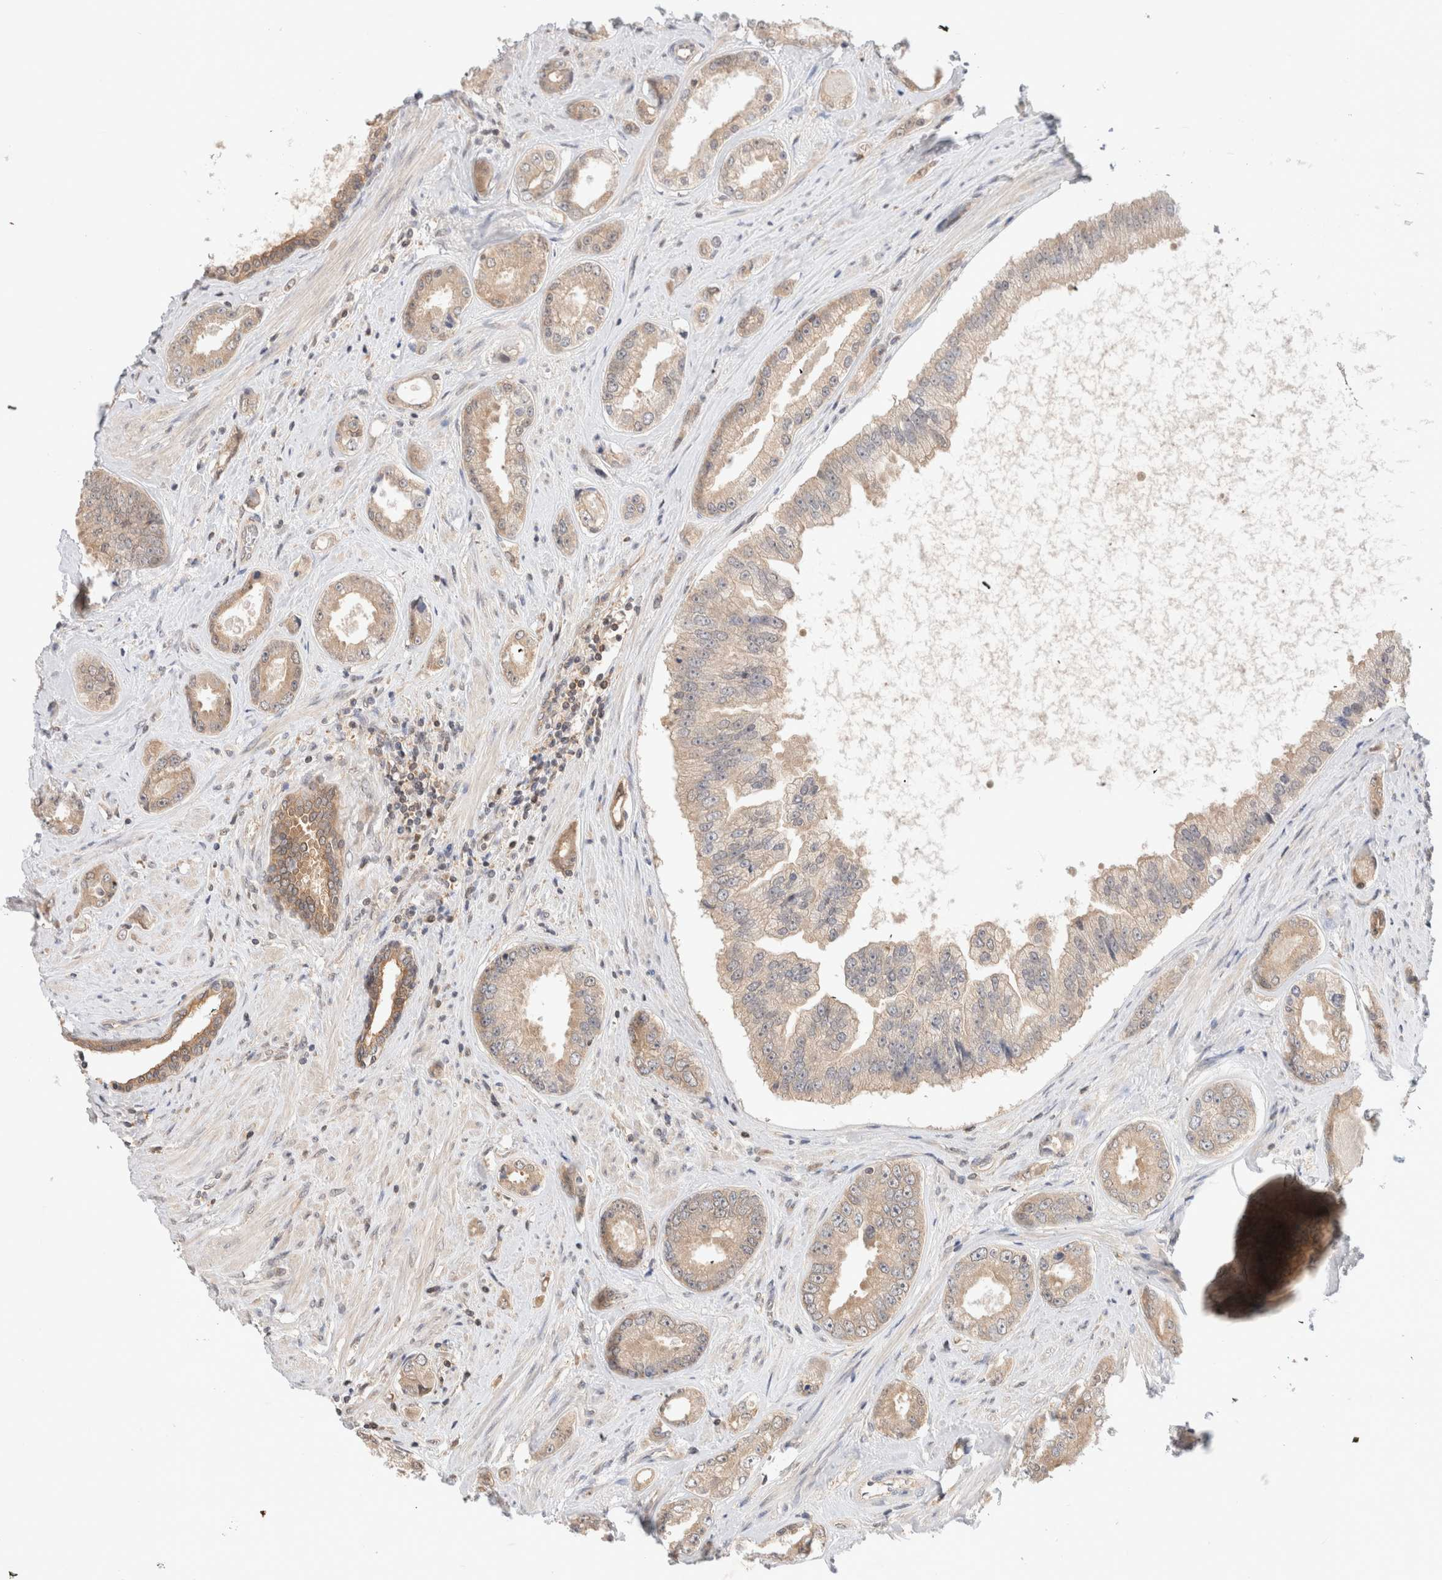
{"staining": {"intensity": "weak", "quantity": ">75%", "location": "cytoplasmic/membranous"}, "tissue": "prostate cancer", "cell_type": "Tumor cells", "image_type": "cancer", "snomed": [{"axis": "morphology", "description": "Adenocarcinoma, High grade"}, {"axis": "topography", "description": "Prostate"}], "caption": "This image exhibits immunohistochemistry (IHC) staining of prostate cancer (adenocarcinoma (high-grade)), with low weak cytoplasmic/membranous positivity in approximately >75% of tumor cells.", "gene": "C17orf97", "patient": {"sex": "male", "age": 61}}